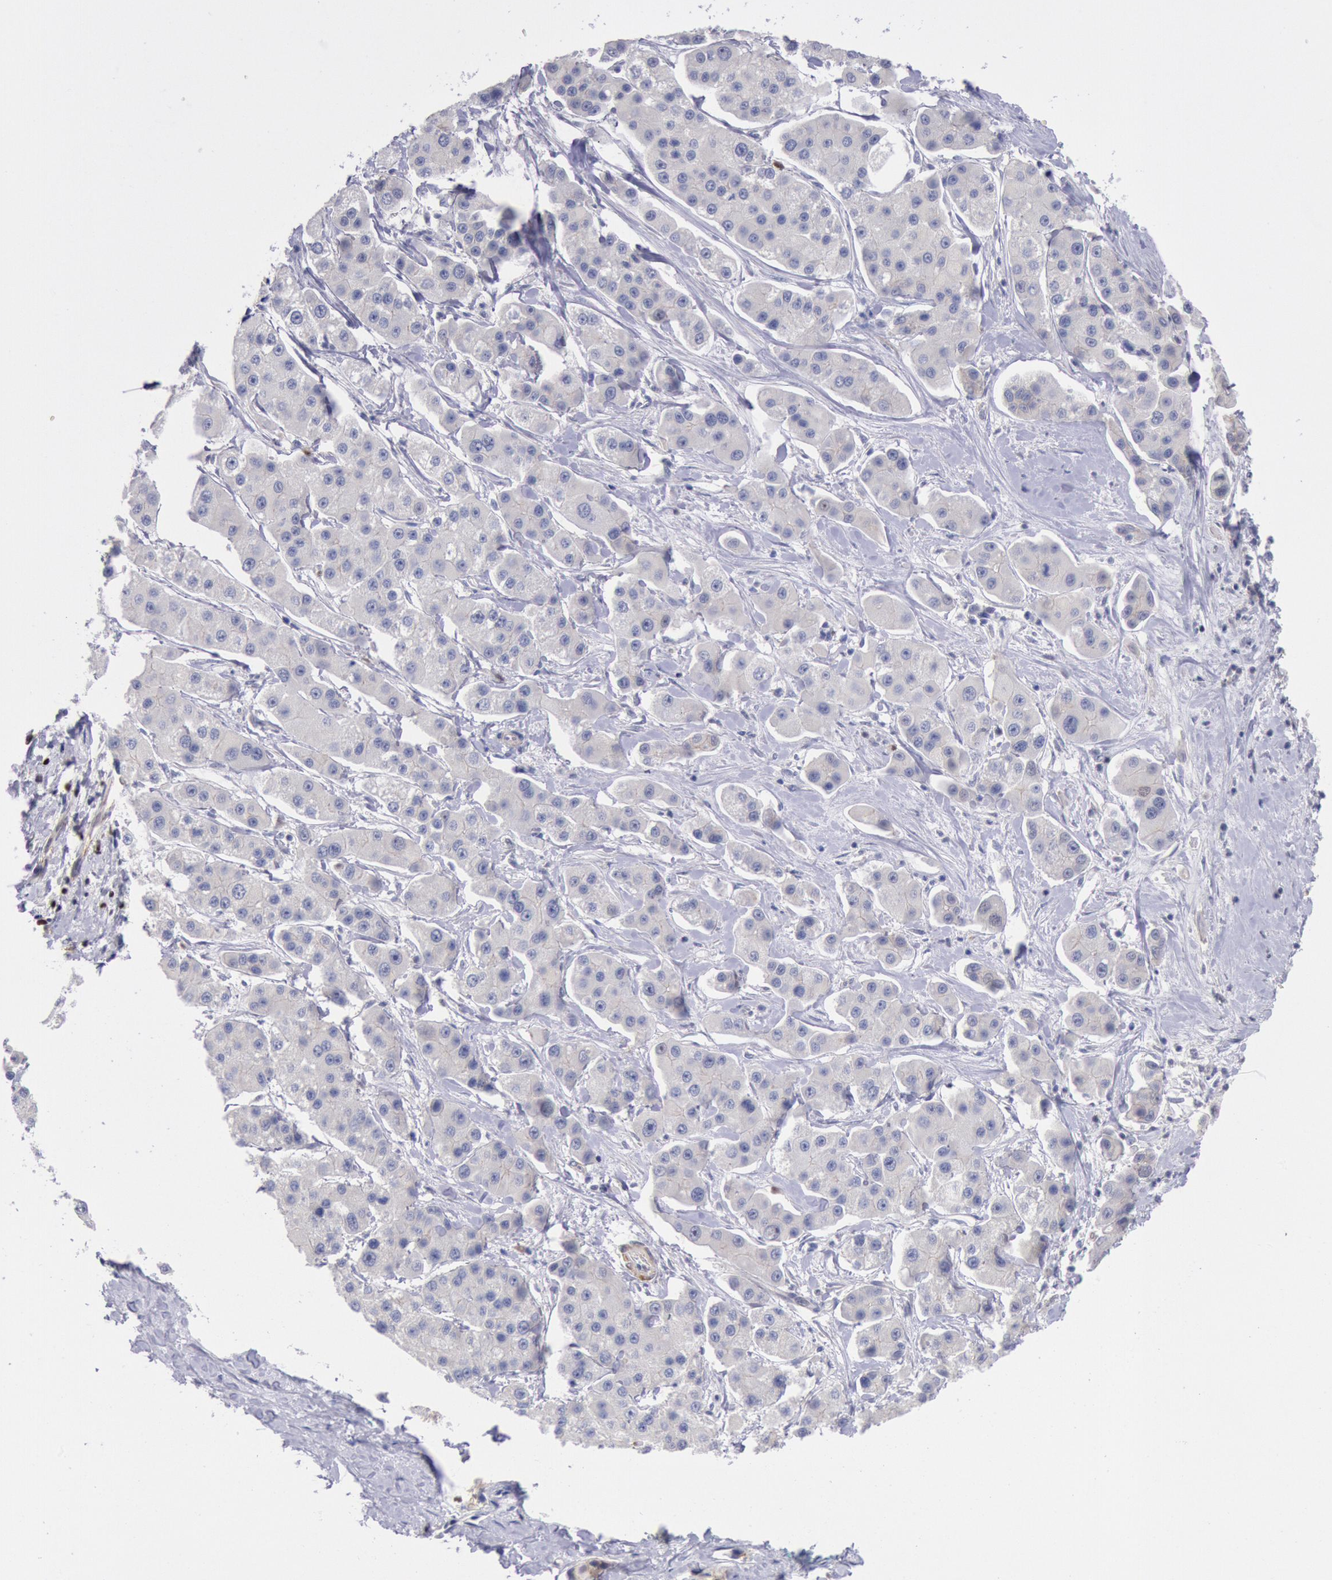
{"staining": {"intensity": "negative", "quantity": "none", "location": "none"}, "tissue": "liver cancer", "cell_type": "Tumor cells", "image_type": "cancer", "snomed": [{"axis": "morphology", "description": "Carcinoma, Hepatocellular, NOS"}, {"axis": "topography", "description": "Liver"}], "caption": "Tumor cells are negative for protein expression in human hepatocellular carcinoma (liver).", "gene": "RPS6KA5", "patient": {"sex": "female", "age": 85}}